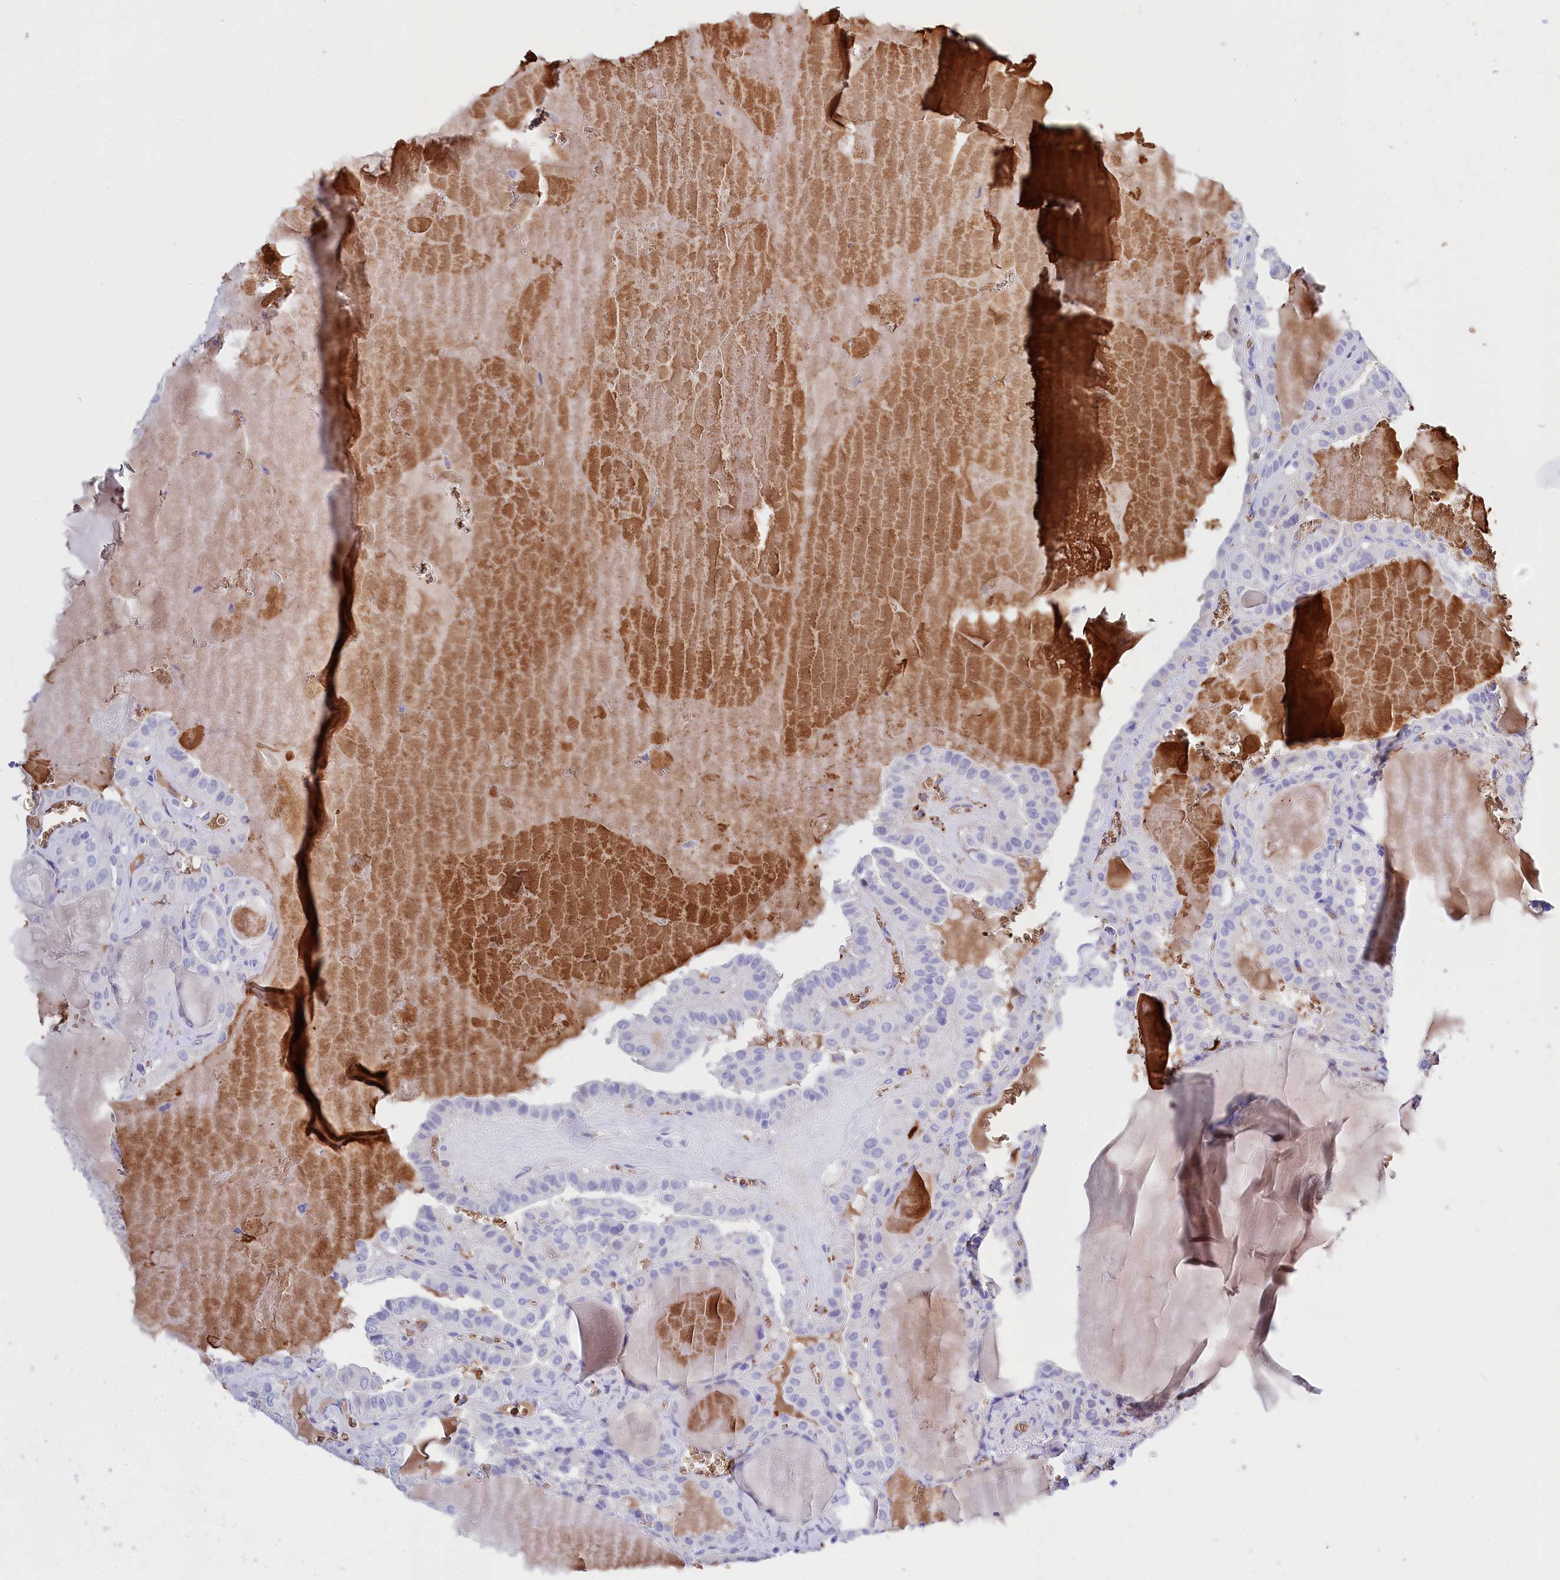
{"staining": {"intensity": "negative", "quantity": "none", "location": "none"}, "tissue": "thyroid cancer", "cell_type": "Tumor cells", "image_type": "cancer", "snomed": [{"axis": "morphology", "description": "Papillary adenocarcinoma, NOS"}, {"axis": "topography", "description": "Thyroid gland"}], "caption": "Thyroid cancer stained for a protein using immunohistochemistry reveals no positivity tumor cells.", "gene": "RPUSD3", "patient": {"sex": "male", "age": 52}}